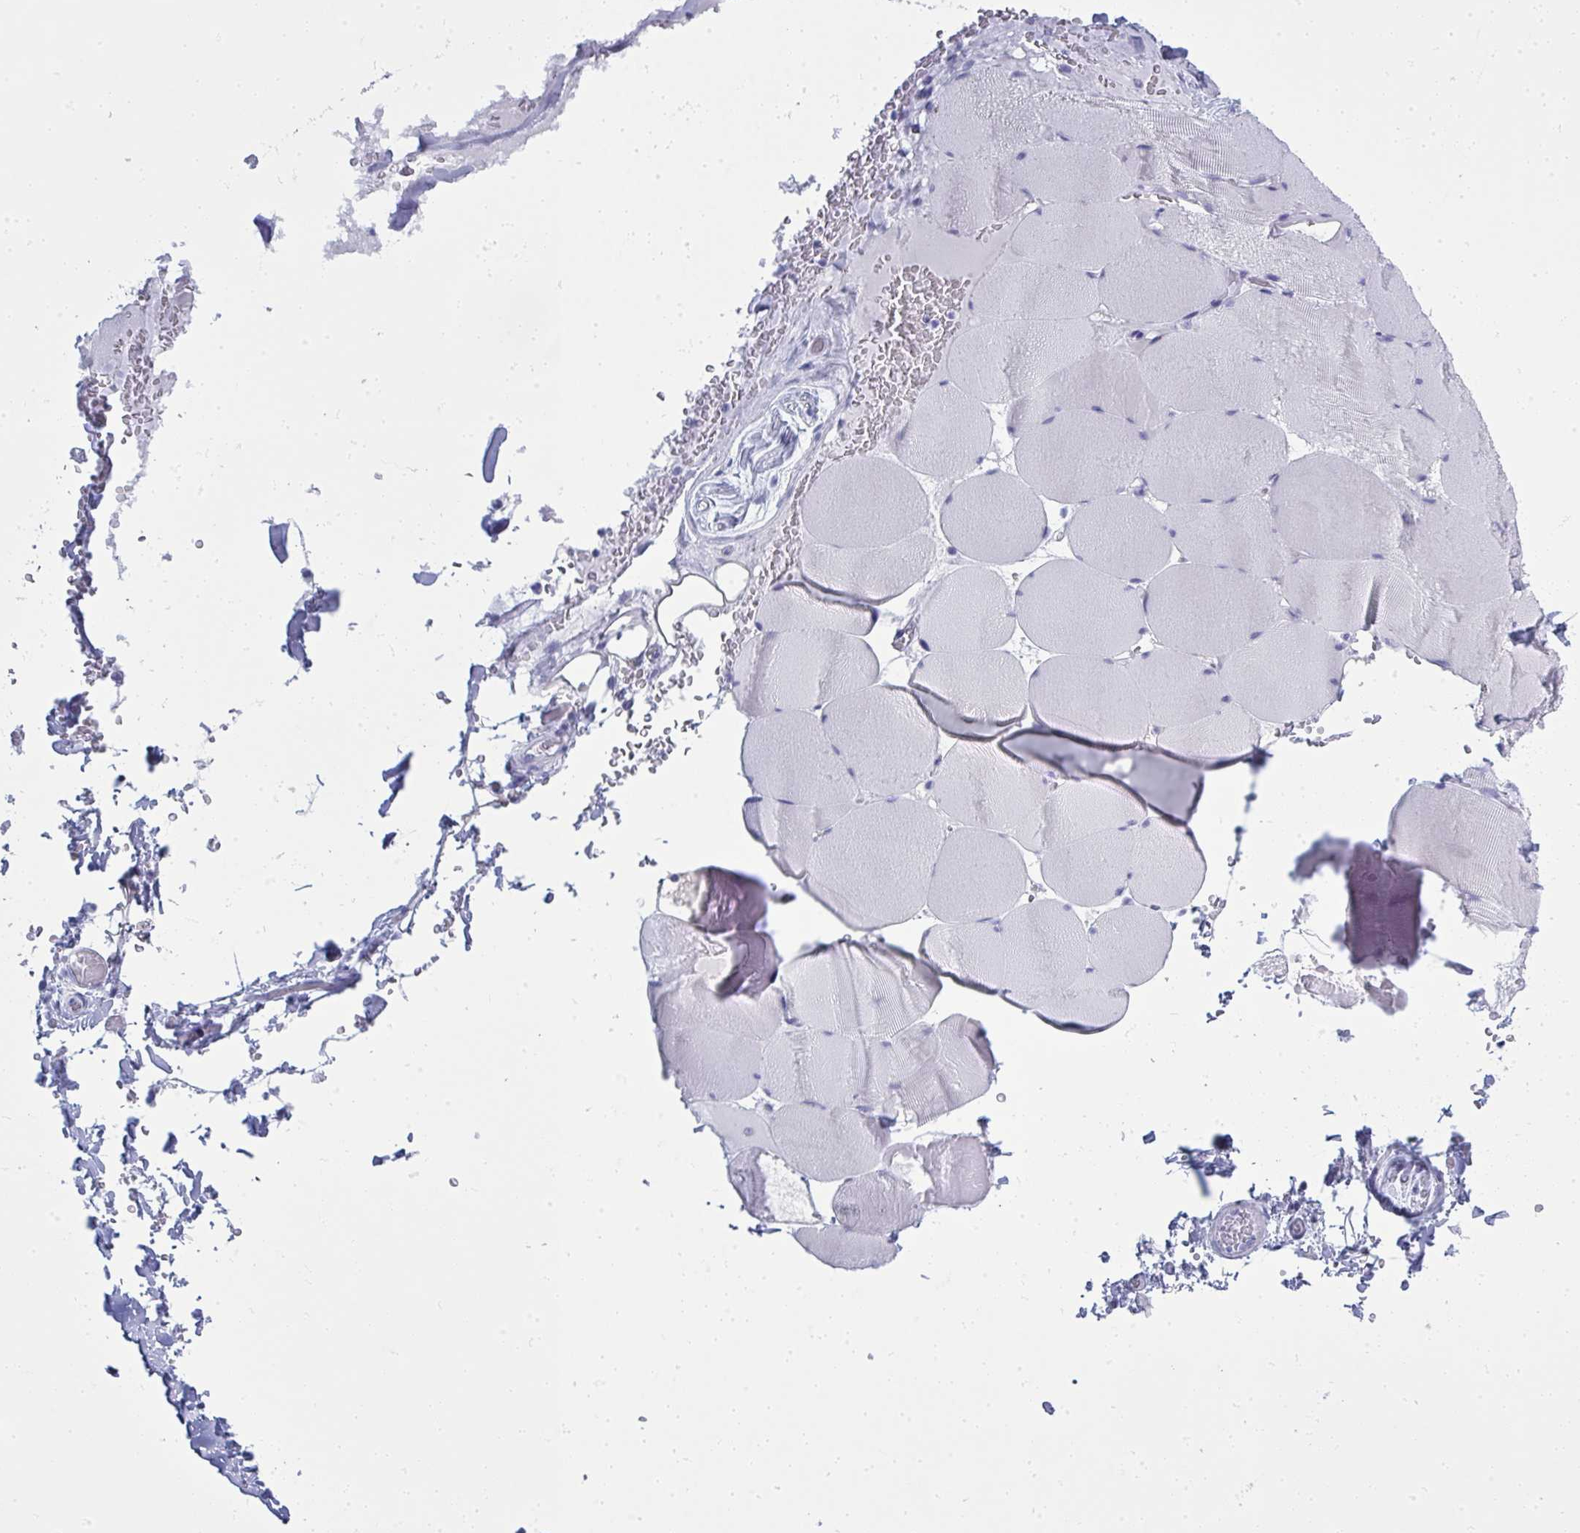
{"staining": {"intensity": "negative", "quantity": "none", "location": "none"}, "tissue": "skeletal muscle", "cell_type": "Myocytes", "image_type": "normal", "snomed": [{"axis": "morphology", "description": "Normal tissue, NOS"}, {"axis": "topography", "description": "Skeletal muscle"}, {"axis": "topography", "description": "Head-Neck"}], "caption": "High magnification brightfield microscopy of unremarkable skeletal muscle stained with DAB (3,3'-diaminobenzidine) (brown) and counterstained with hematoxylin (blue): myocytes show no significant positivity. (IHC, brightfield microscopy, high magnification).", "gene": "QDPR", "patient": {"sex": "male", "age": 66}}